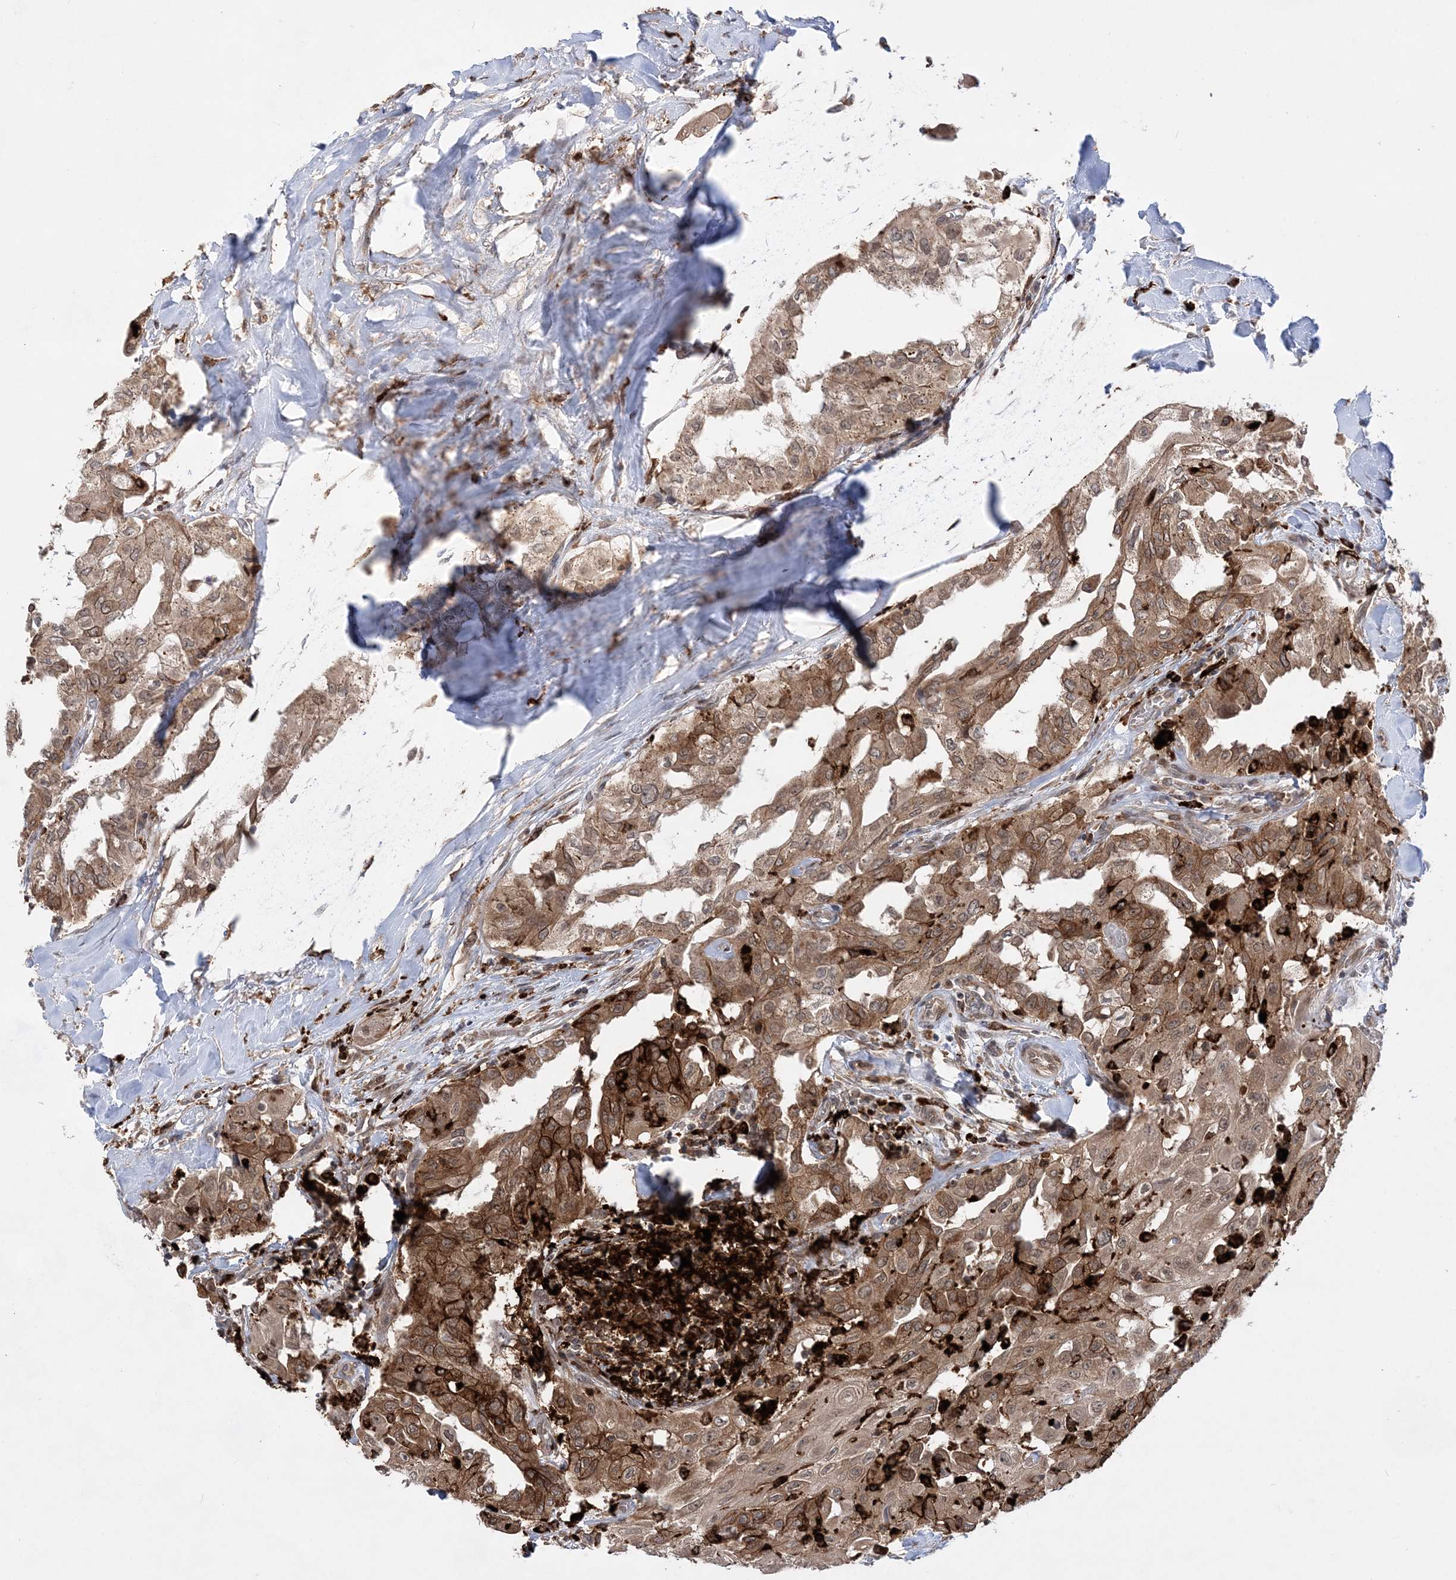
{"staining": {"intensity": "moderate", "quantity": ">75%", "location": "cytoplasmic/membranous"}, "tissue": "thyroid cancer", "cell_type": "Tumor cells", "image_type": "cancer", "snomed": [{"axis": "morphology", "description": "Papillary adenocarcinoma, NOS"}, {"axis": "topography", "description": "Thyroid gland"}], "caption": "Protein expression analysis of thyroid cancer reveals moderate cytoplasmic/membranous positivity in about >75% of tumor cells.", "gene": "ANAPC15", "patient": {"sex": "female", "age": 59}}